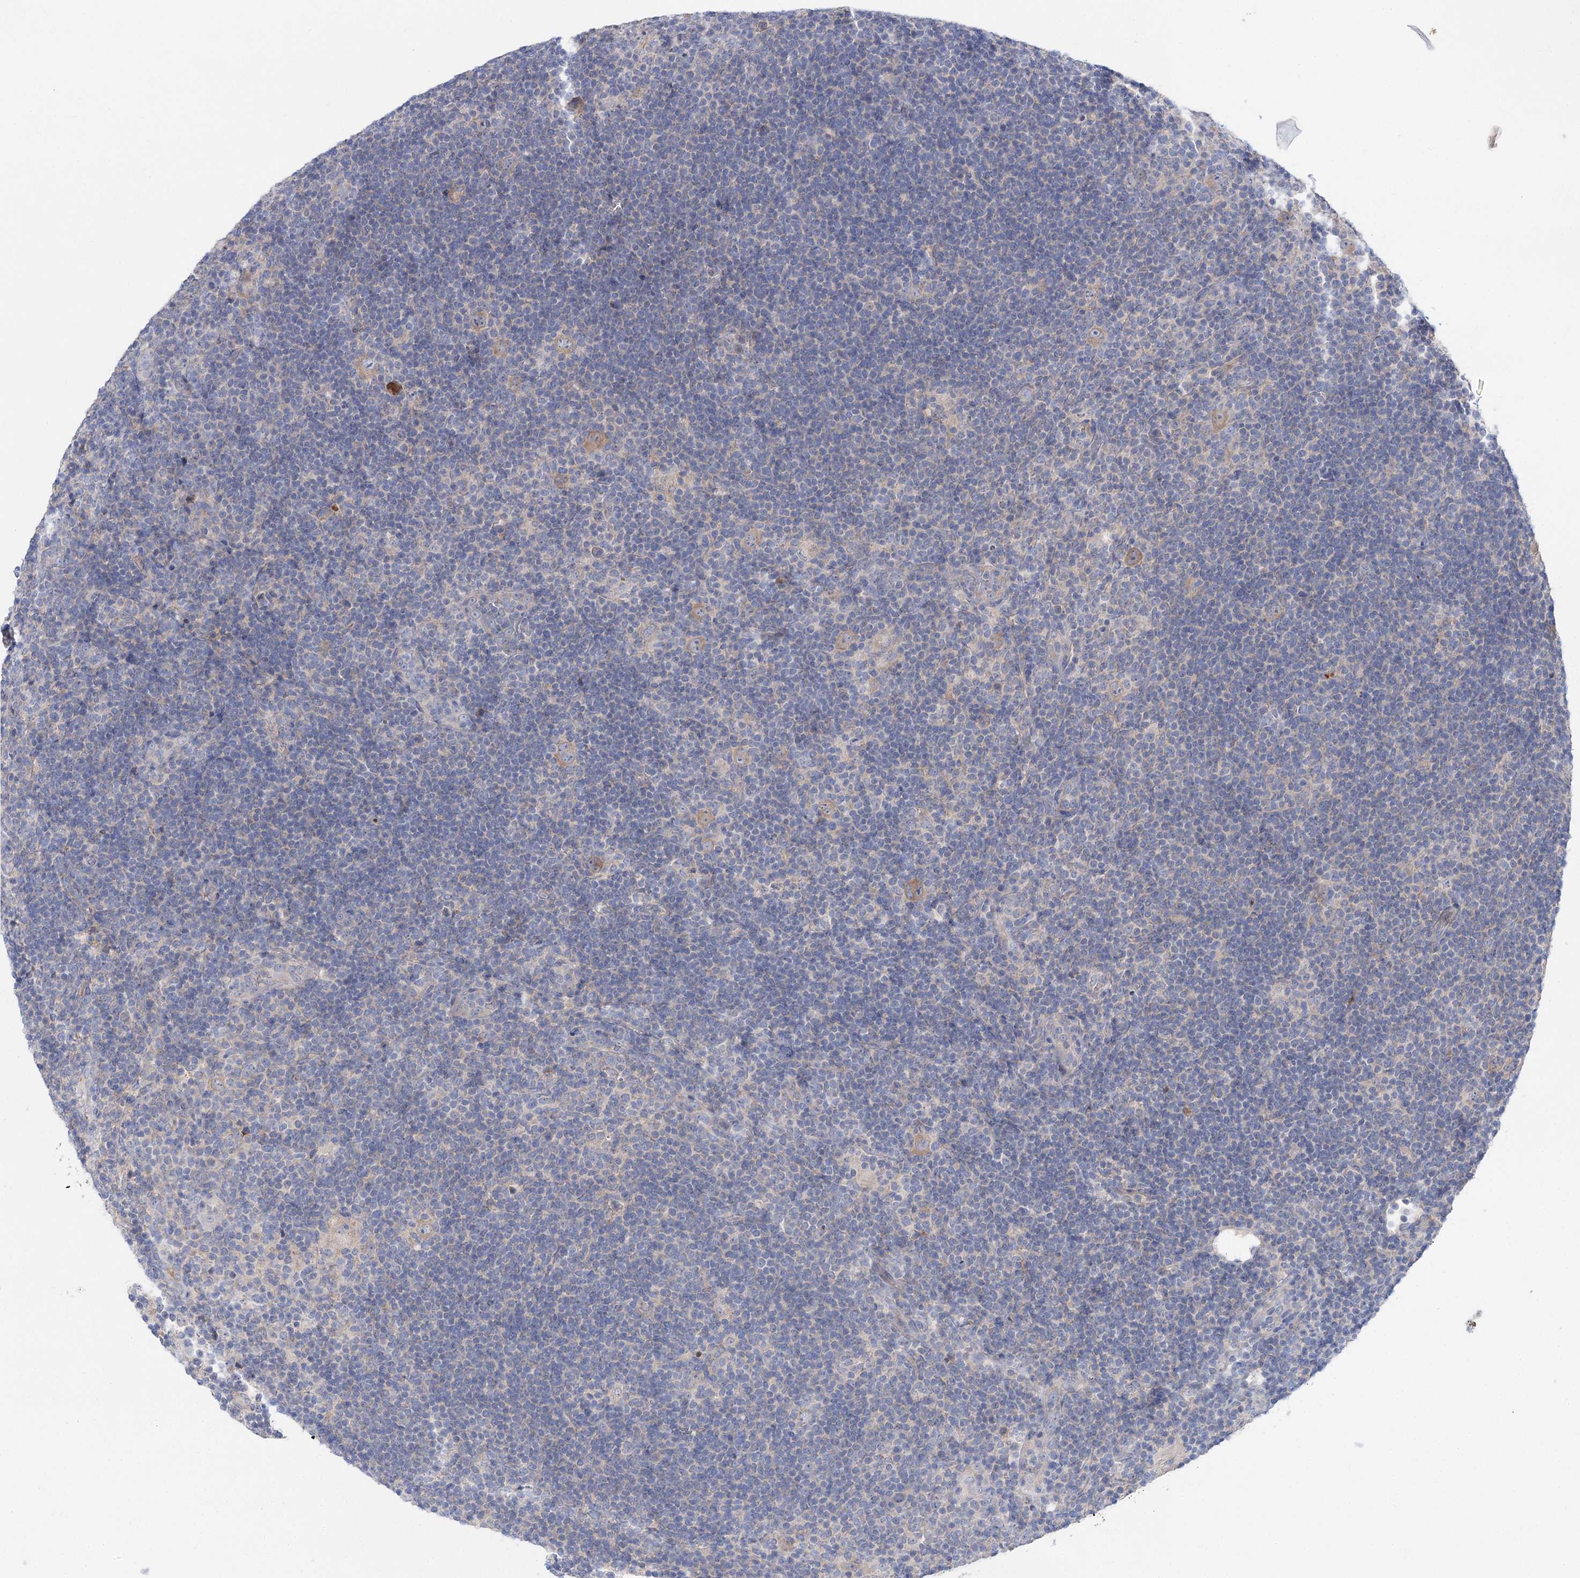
{"staining": {"intensity": "weak", "quantity": "25%-75%", "location": "cytoplasmic/membranous"}, "tissue": "lymphoma", "cell_type": "Tumor cells", "image_type": "cancer", "snomed": [{"axis": "morphology", "description": "Hodgkin's disease, NOS"}, {"axis": "topography", "description": "Lymph node"}], "caption": "Protein positivity by immunohistochemistry (IHC) demonstrates weak cytoplasmic/membranous expression in about 25%-75% of tumor cells in Hodgkin's disease.", "gene": "LRRC14B", "patient": {"sex": "female", "age": 57}}